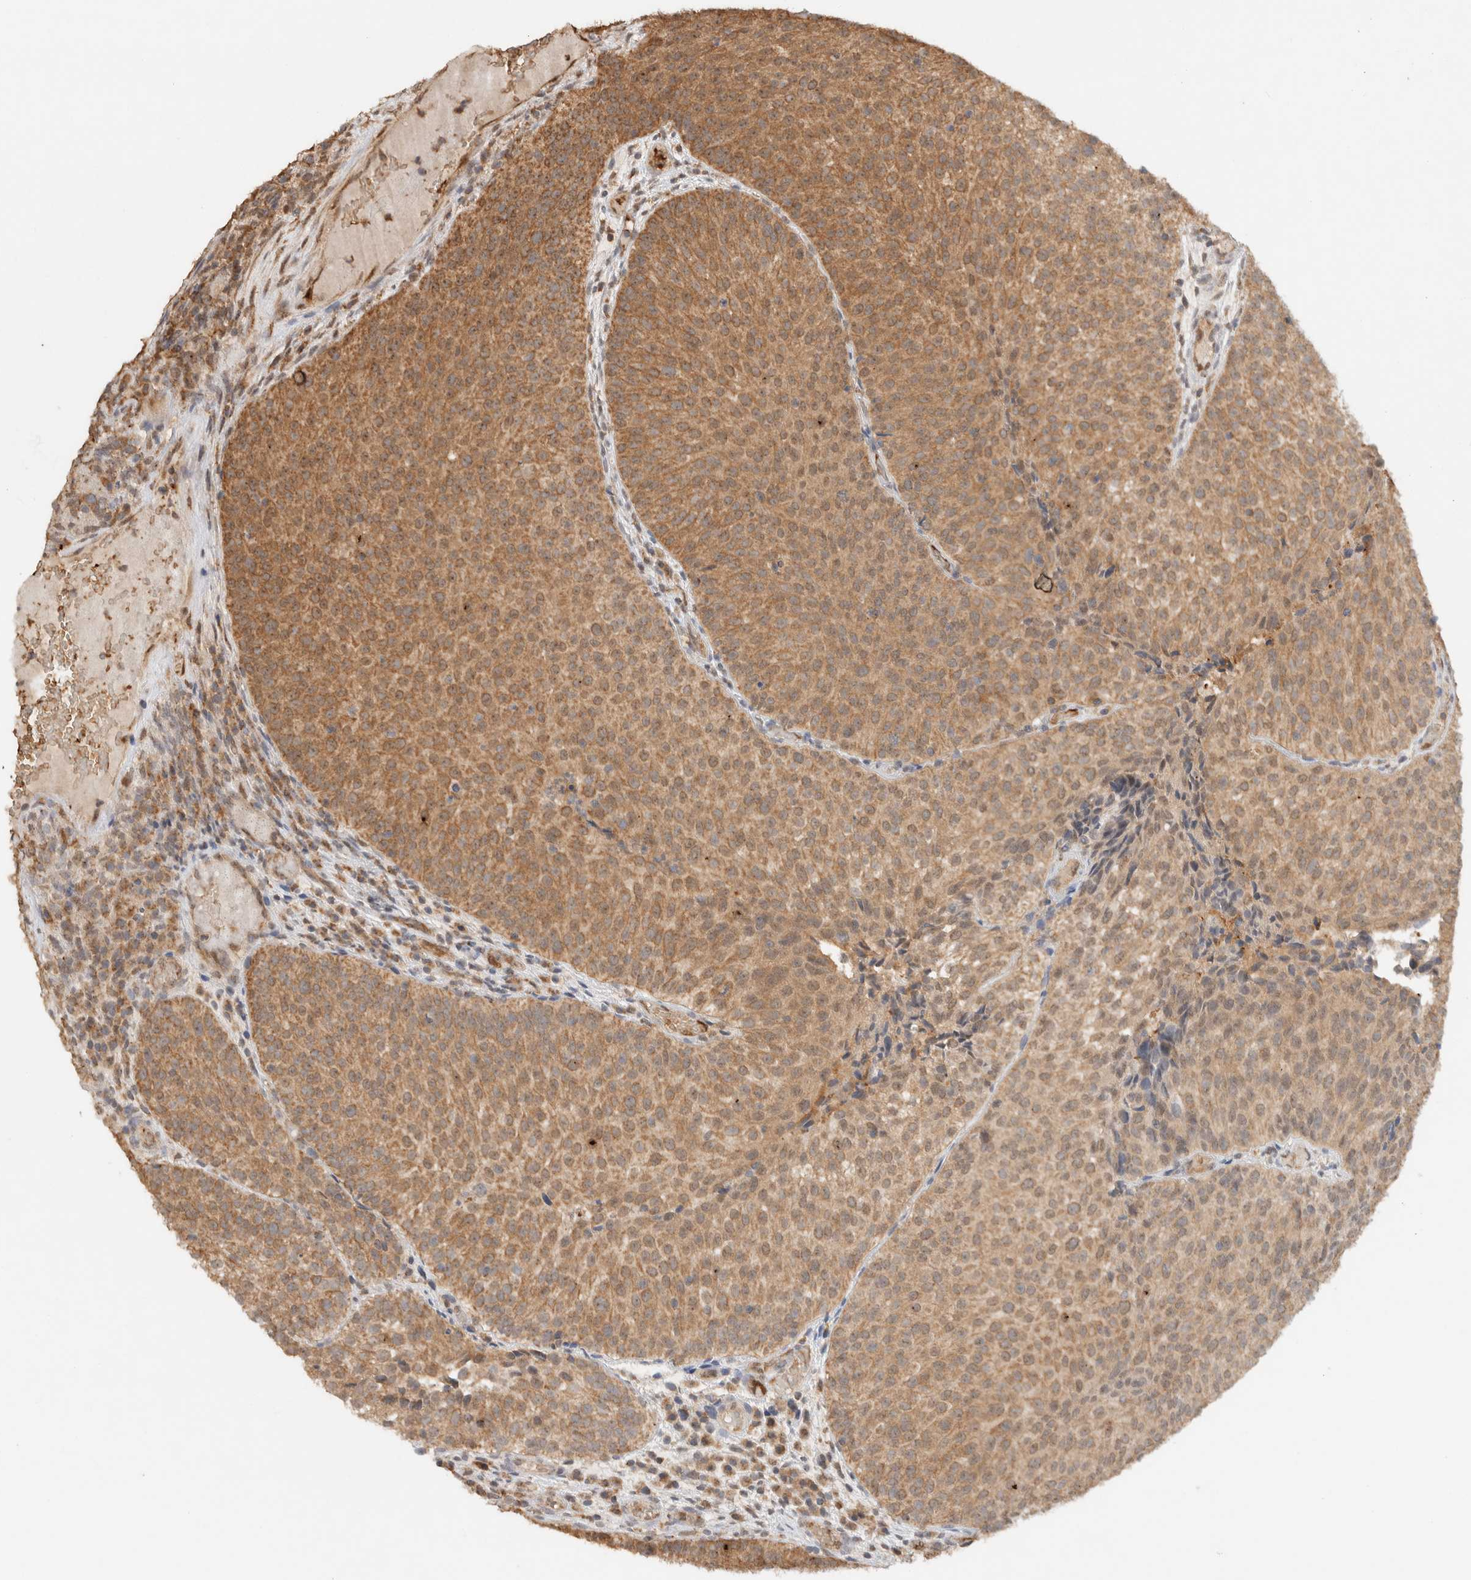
{"staining": {"intensity": "moderate", "quantity": ">75%", "location": "cytoplasmic/membranous"}, "tissue": "urothelial cancer", "cell_type": "Tumor cells", "image_type": "cancer", "snomed": [{"axis": "morphology", "description": "Urothelial carcinoma, Low grade"}, {"axis": "topography", "description": "Urinary bladder"}], "caption": "High-power microscopy captured an immunohistochemistry micrograph of low-grade urothelial carcinoma, revealing moderate cytoplasmic/membranous staining in about >75% of tumor cells.", "gene": "CA13", "patient": {"sex": "male", "age": 86}}